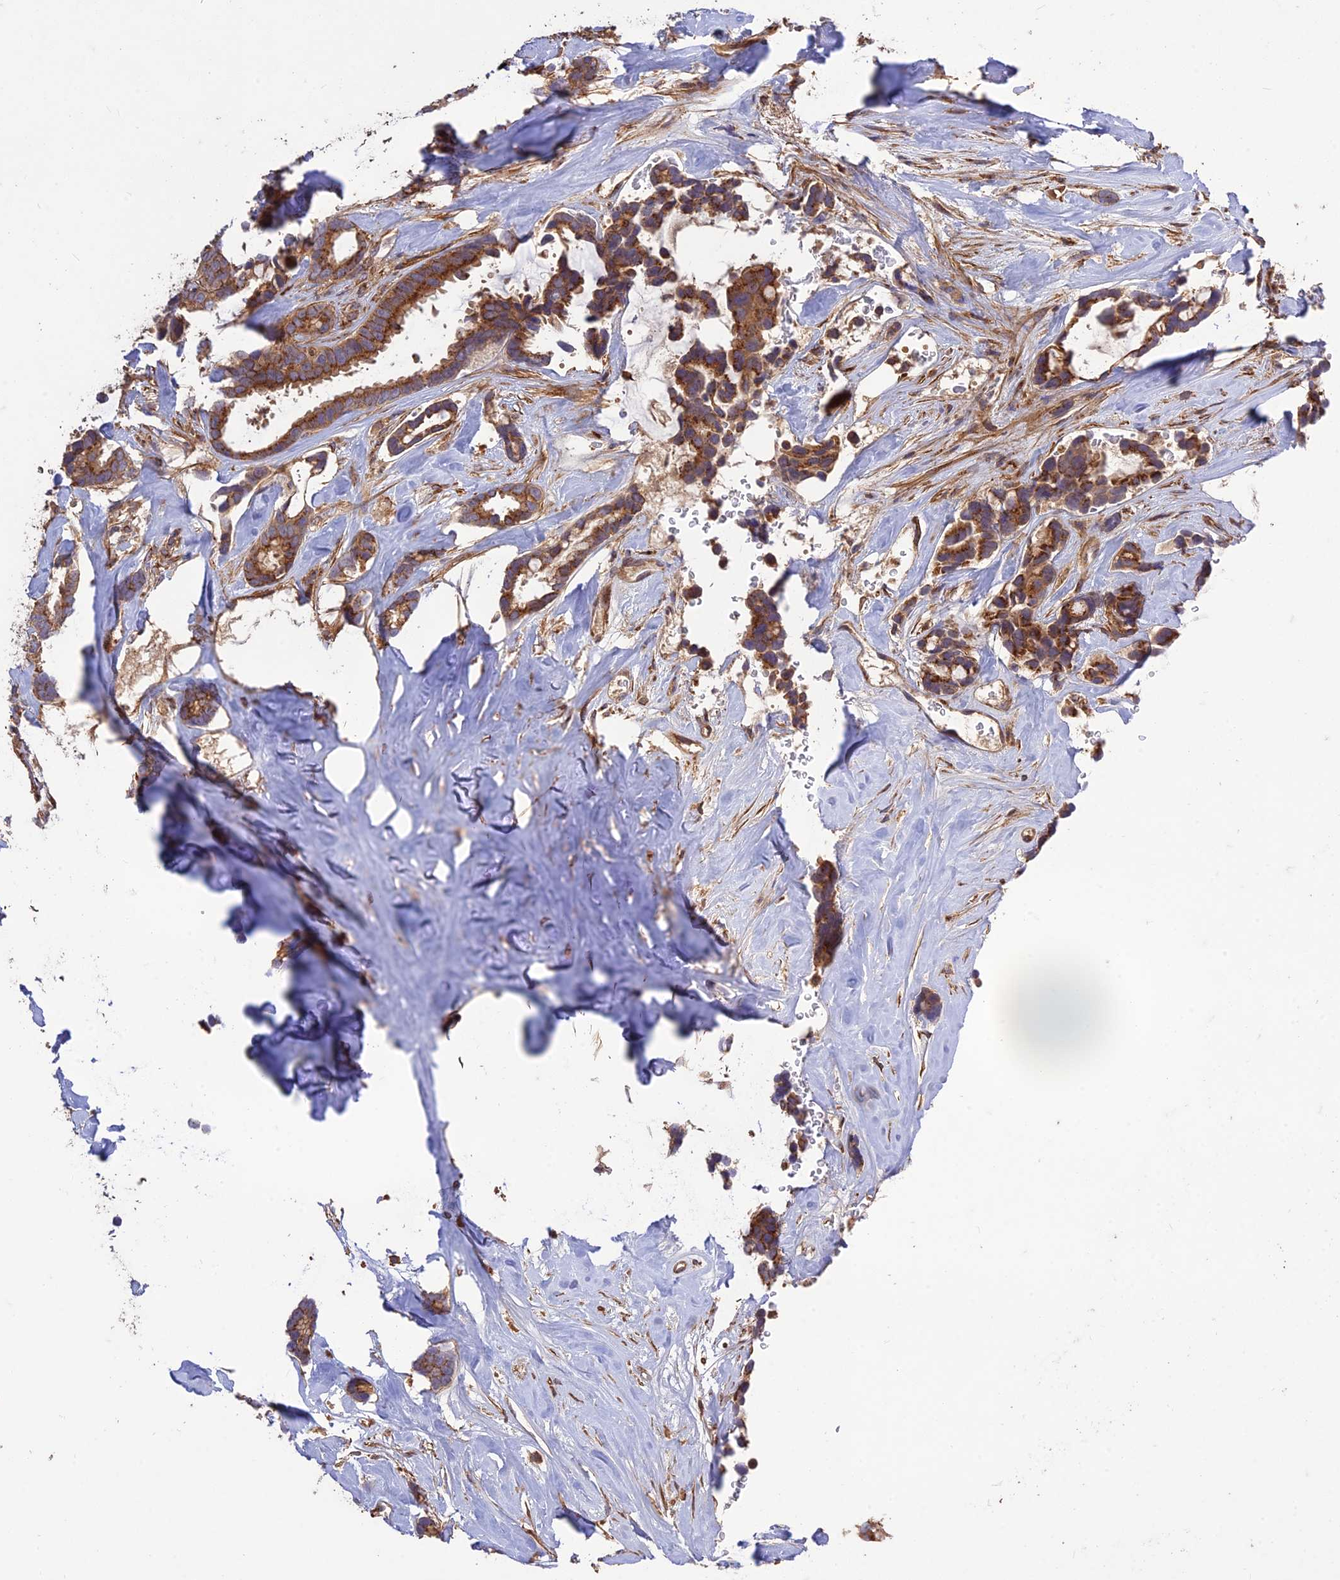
{"staining": {"intensity": "moderate", "quantity": "25%-75%", "location": "cytoplasmic/membranous"}, "tissue": "breast cancer", "cell_type": "Tumor cells", "image_type": "cancer", "snomed": [{"axis": "morphology", "description": "Duct carcinoma"}, {"axis": "topography", "description": "Breast"}], "caption": "Human intraductal carcinoma (breast) stained with a protein marker reveals moderate staining in tumor cells.", "gene": "TMEM131L", "patient": {"sex": "female", "age": 87}}